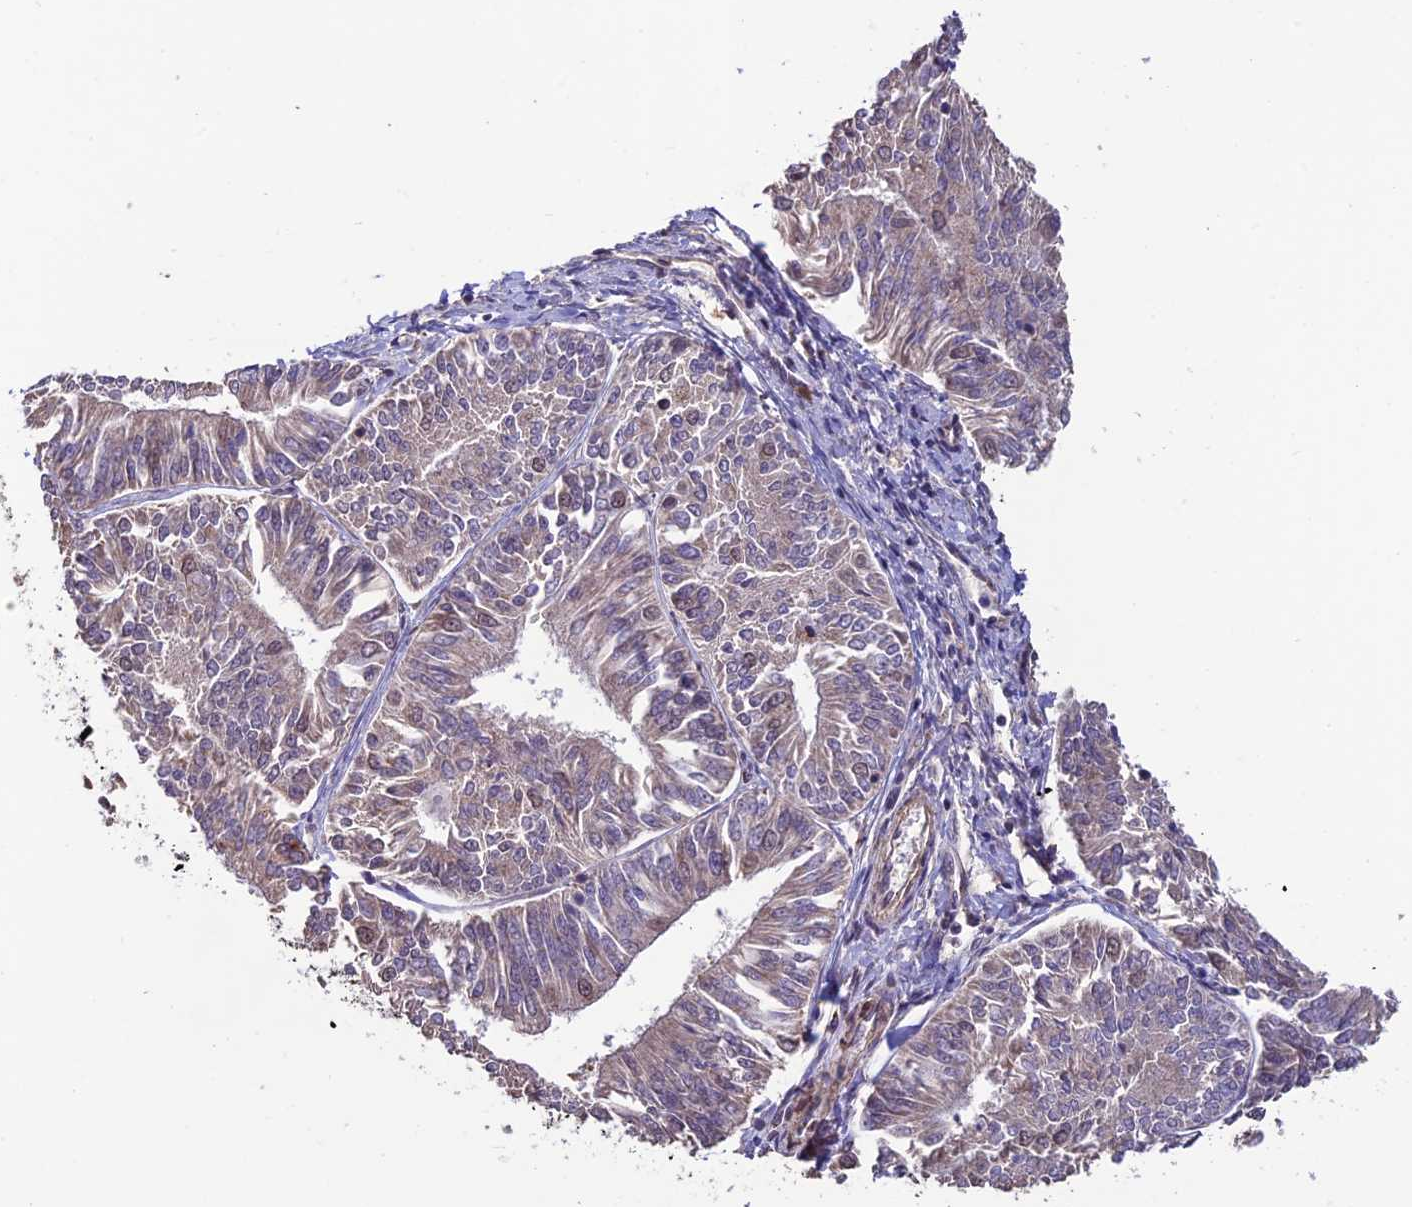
{"staining": {"intensity": "weak", "quantity": "<25%", "location": "nuclear"}, "tissue": "endometrial cancer", "cell_type": "Tumor cells", "image_type": "cancer", "snomed": [{"axis": "morphology", "description": "Adenocarcinoma, NOS"}, {"axis": "topography", "description": "Endometrium"}], "caption": "Immunohistochemistry micrograph of endometrial cancer (adenocarcinoma) stained for a protein (brown), which displays no staining in tumor cells. (DAB immunohistochemistry, high magnification).", "gene": "CABIN1", "patient": {"sex": "female", "age": 58}}